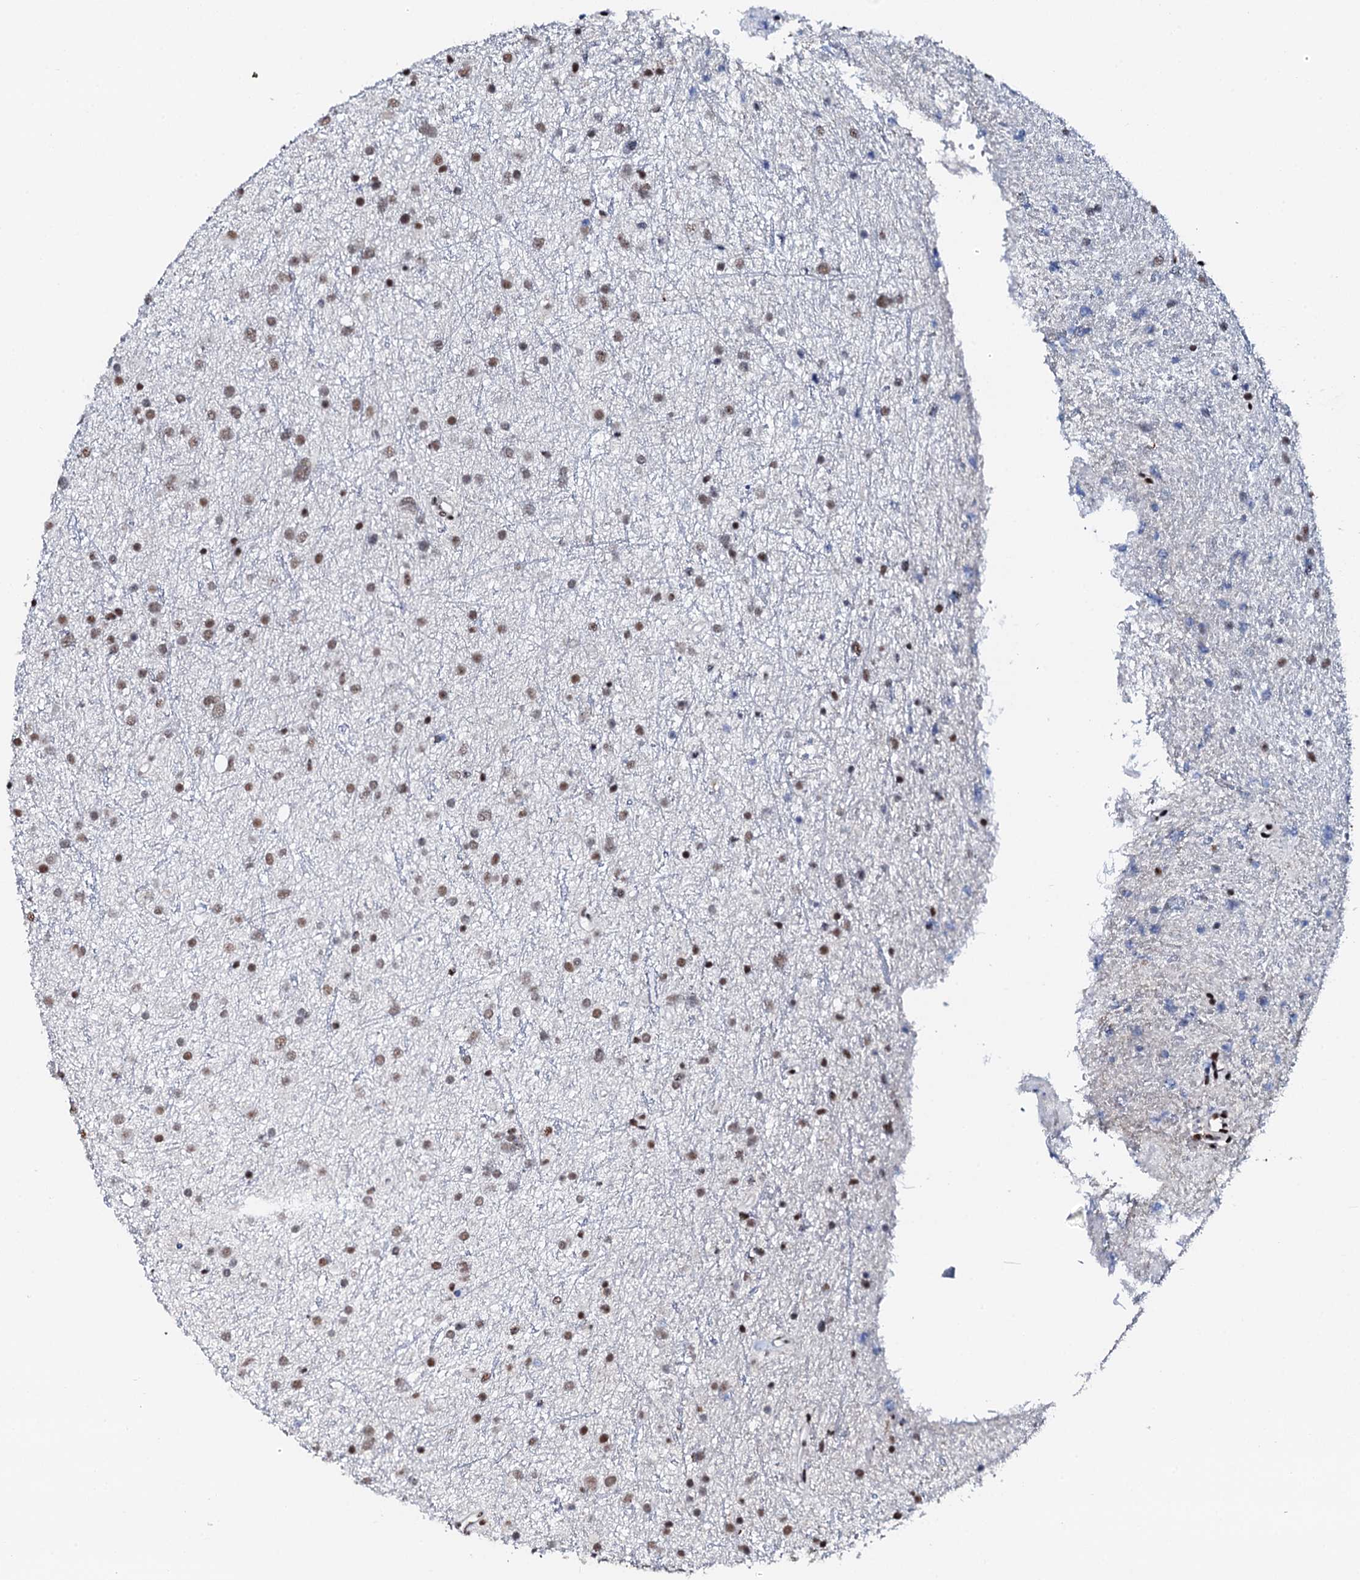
{"staining": {"intensity": "moderate", "quantity": "25%-75%", "location": "nuclear"}, "tissue": "glioma", "cell_type": "Tumor cells", "image_type": "cancer", "snomed": [{"axis": "morphology", "description": "Glioma, malignant, Low grade"}, {"axis": "topography", "description": "Cerebral cortex"}], "caption": "Immunohistochemistry (IHC) staining of glioma, which demonstrates medium levels of moderate nuclear positivity in about 25%-75% of tumor cells indicating moderate nuclear protein staining. The staining was performed using DAB (brown) for protein detection and nuclei were counterstained in hematoxylin (blue).", "gene": "NKAPD1", "patient": {"sex": "female", "age": 39}}